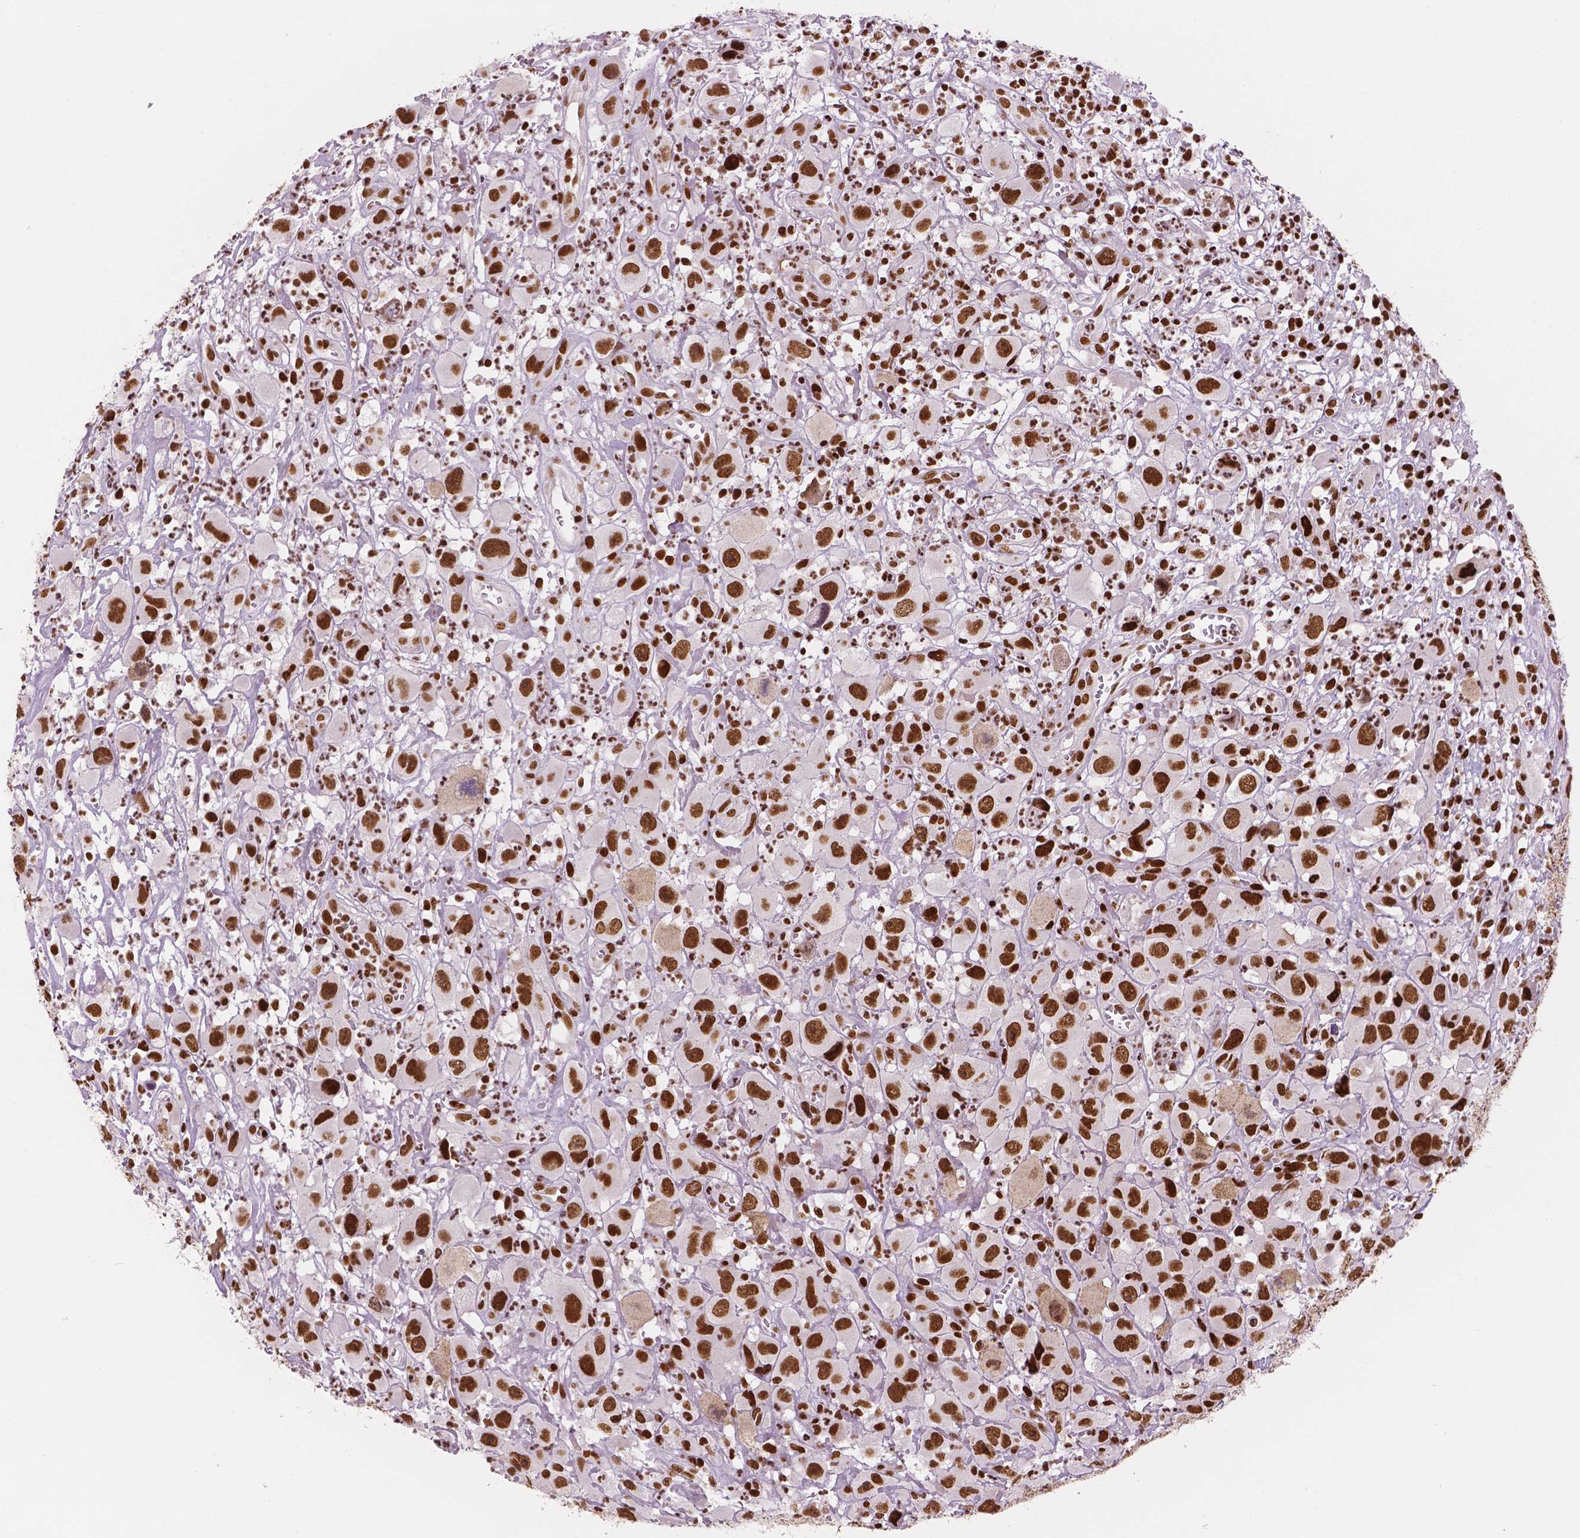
{"staining": {"intensity": "strong", "quantity": ">75%", "location": "nuclear"}, "tissue": "head and neck cancer", "cell_type": "Tumor cells", "image_type": "cancer", "snomed": [{"axis": "morphology", "description": "Squamous cell carcinoma, NOS"}, {"axis": "morphology", "description": "Squamous cell carcinoma, metastatic, NOS"}, {"axis": "topography", "description": "Oral tissue"}, {"axis": "topography", "description": "Head-Neck"}], "caption": "A high-resolution histopathology image shows immunohistochemistry staining of head and neck cancer (squamous cell carcinoma), which reveals strong nuclear staining in about >75% of tumor cells.", "gene": "BRD4", "patient": {"sex": "female", "age": 85}}